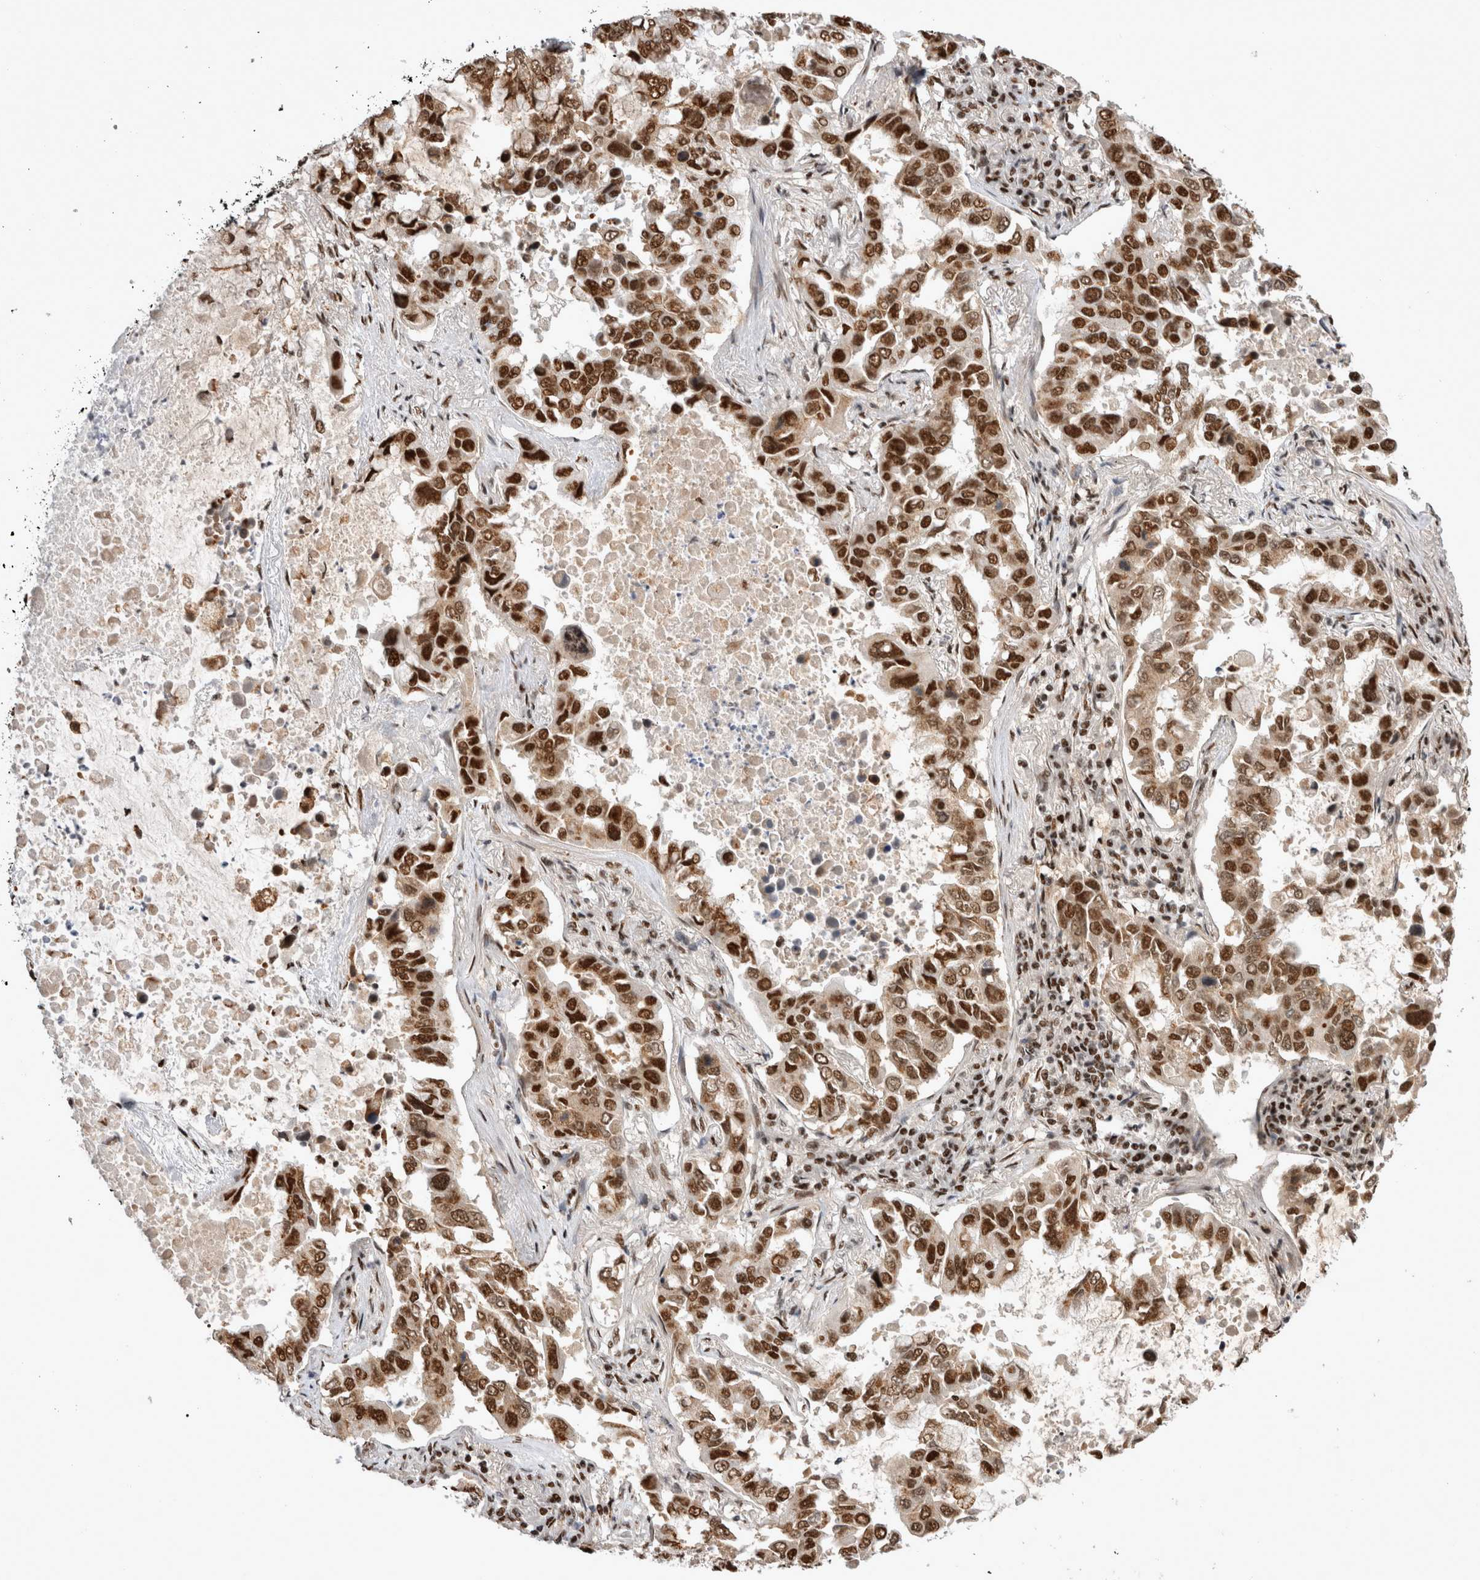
{"staining": {"intensity": "strong", "quantity": ">75%", "location": "nuclear"}, "tissue": "lung cancer", "cell_type": "Tumor cells", "image_type": "cancer", "snomed": [{"axis": "morphology", "description": "Adenocarcinoma, NOS"}, {"axis": "topography", "description": "Lung"}], "caption": "Strong nuclear expression is seen in approximately >75% of tumor cells in lung cancer (adenocarcinoma). (DAB IHC, brown staining for protein, blue staining for nuclei).", "gene": "EYA2", "patient": {"sex": "male", "age": 64}}